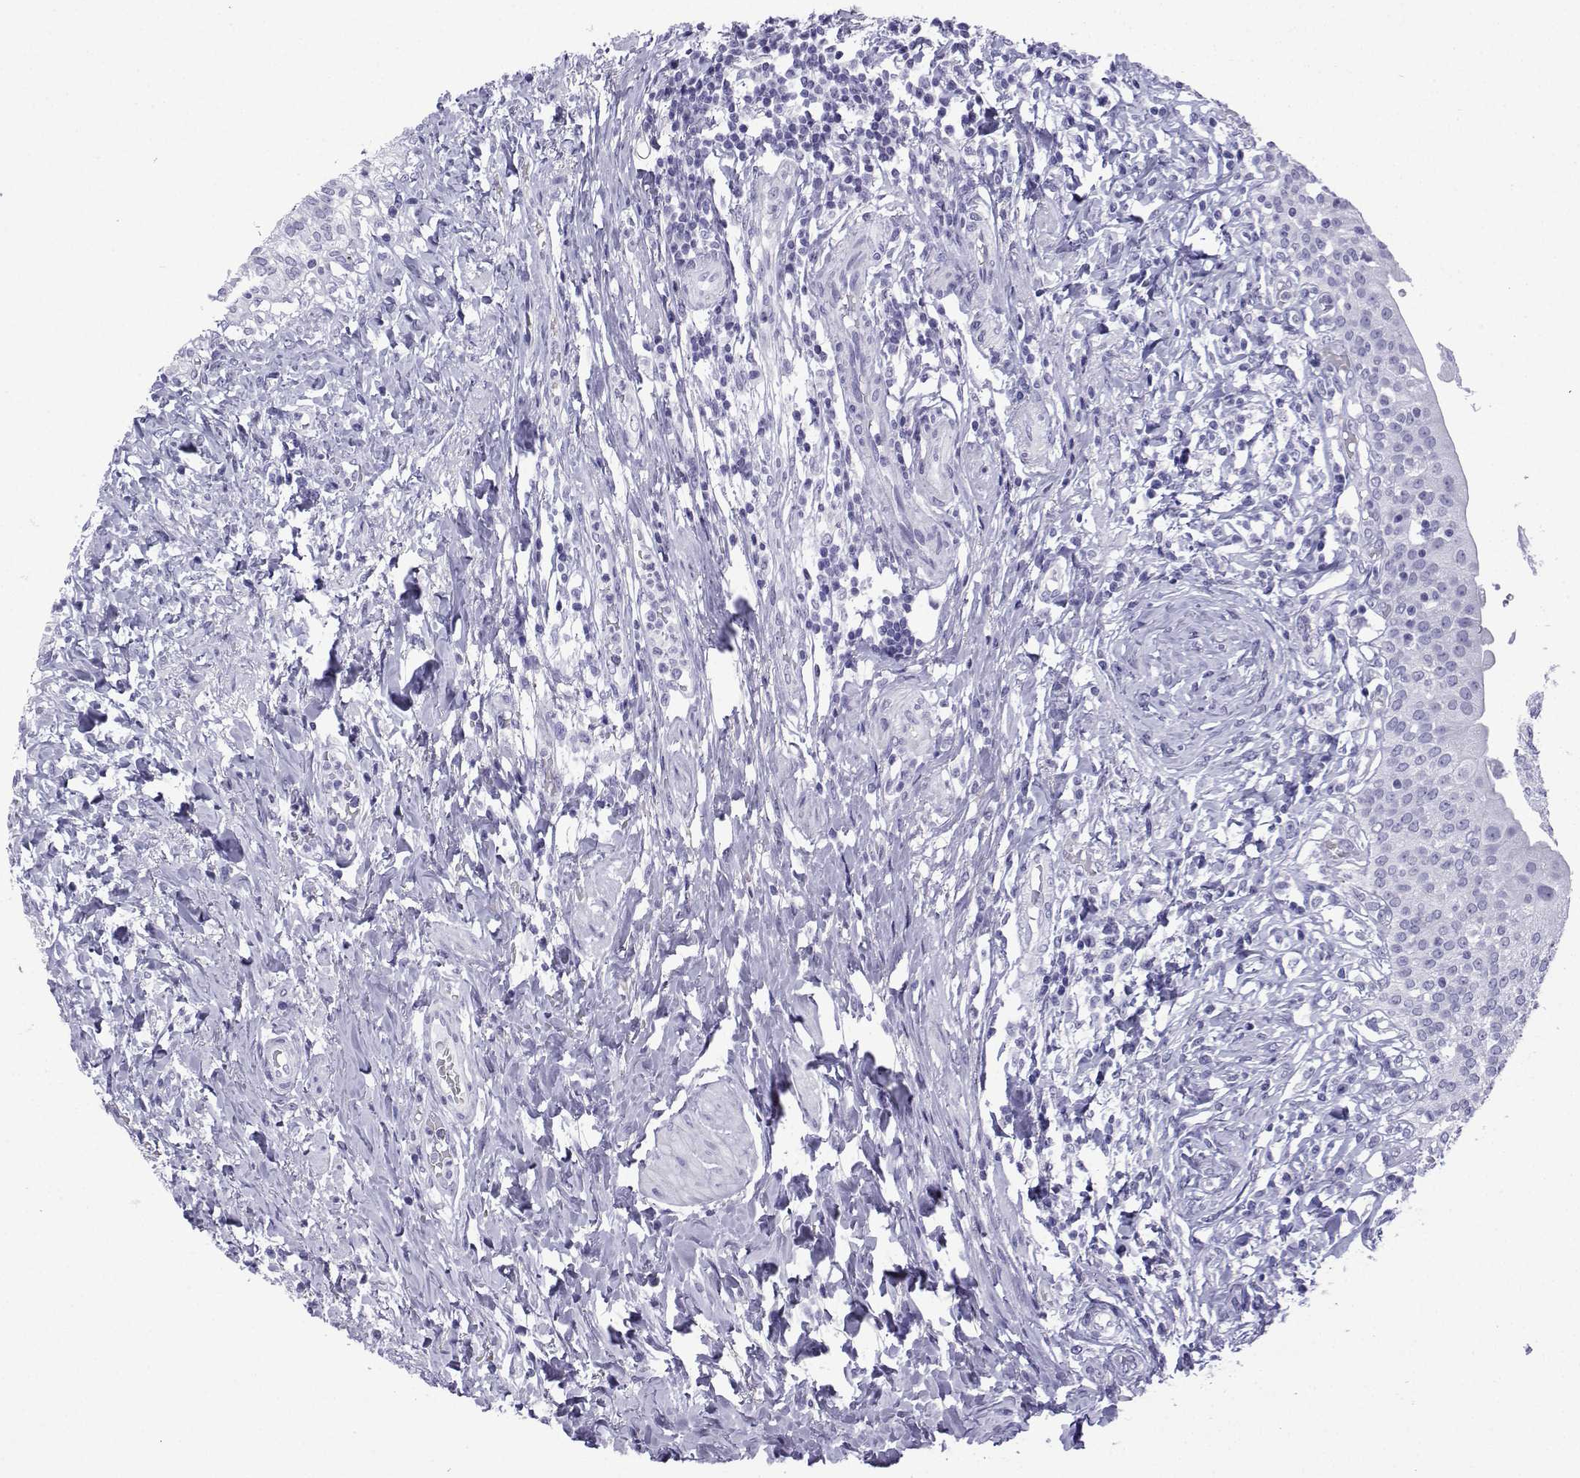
{"staining": {"intensity": "negative", "quantity": "none", "location": "none"}, "tissue": "urinary bladder", "cell_type": "Urothelial cells", "image_type": "normal", "snomed": [{"axis": "morphology", "description": "Normal tissue, NOS"}, {"axis": "morphology", "description": "Inflammation, NOS"}, {"axis": "topography", "description": "Urinary bladder"}], "caption": "The photomicrograph reveals no staining of urothelial cells in unremarkable urinary bladder.", "gene": "TRIM46", "patient": {"sex": "male", "age": 64}}